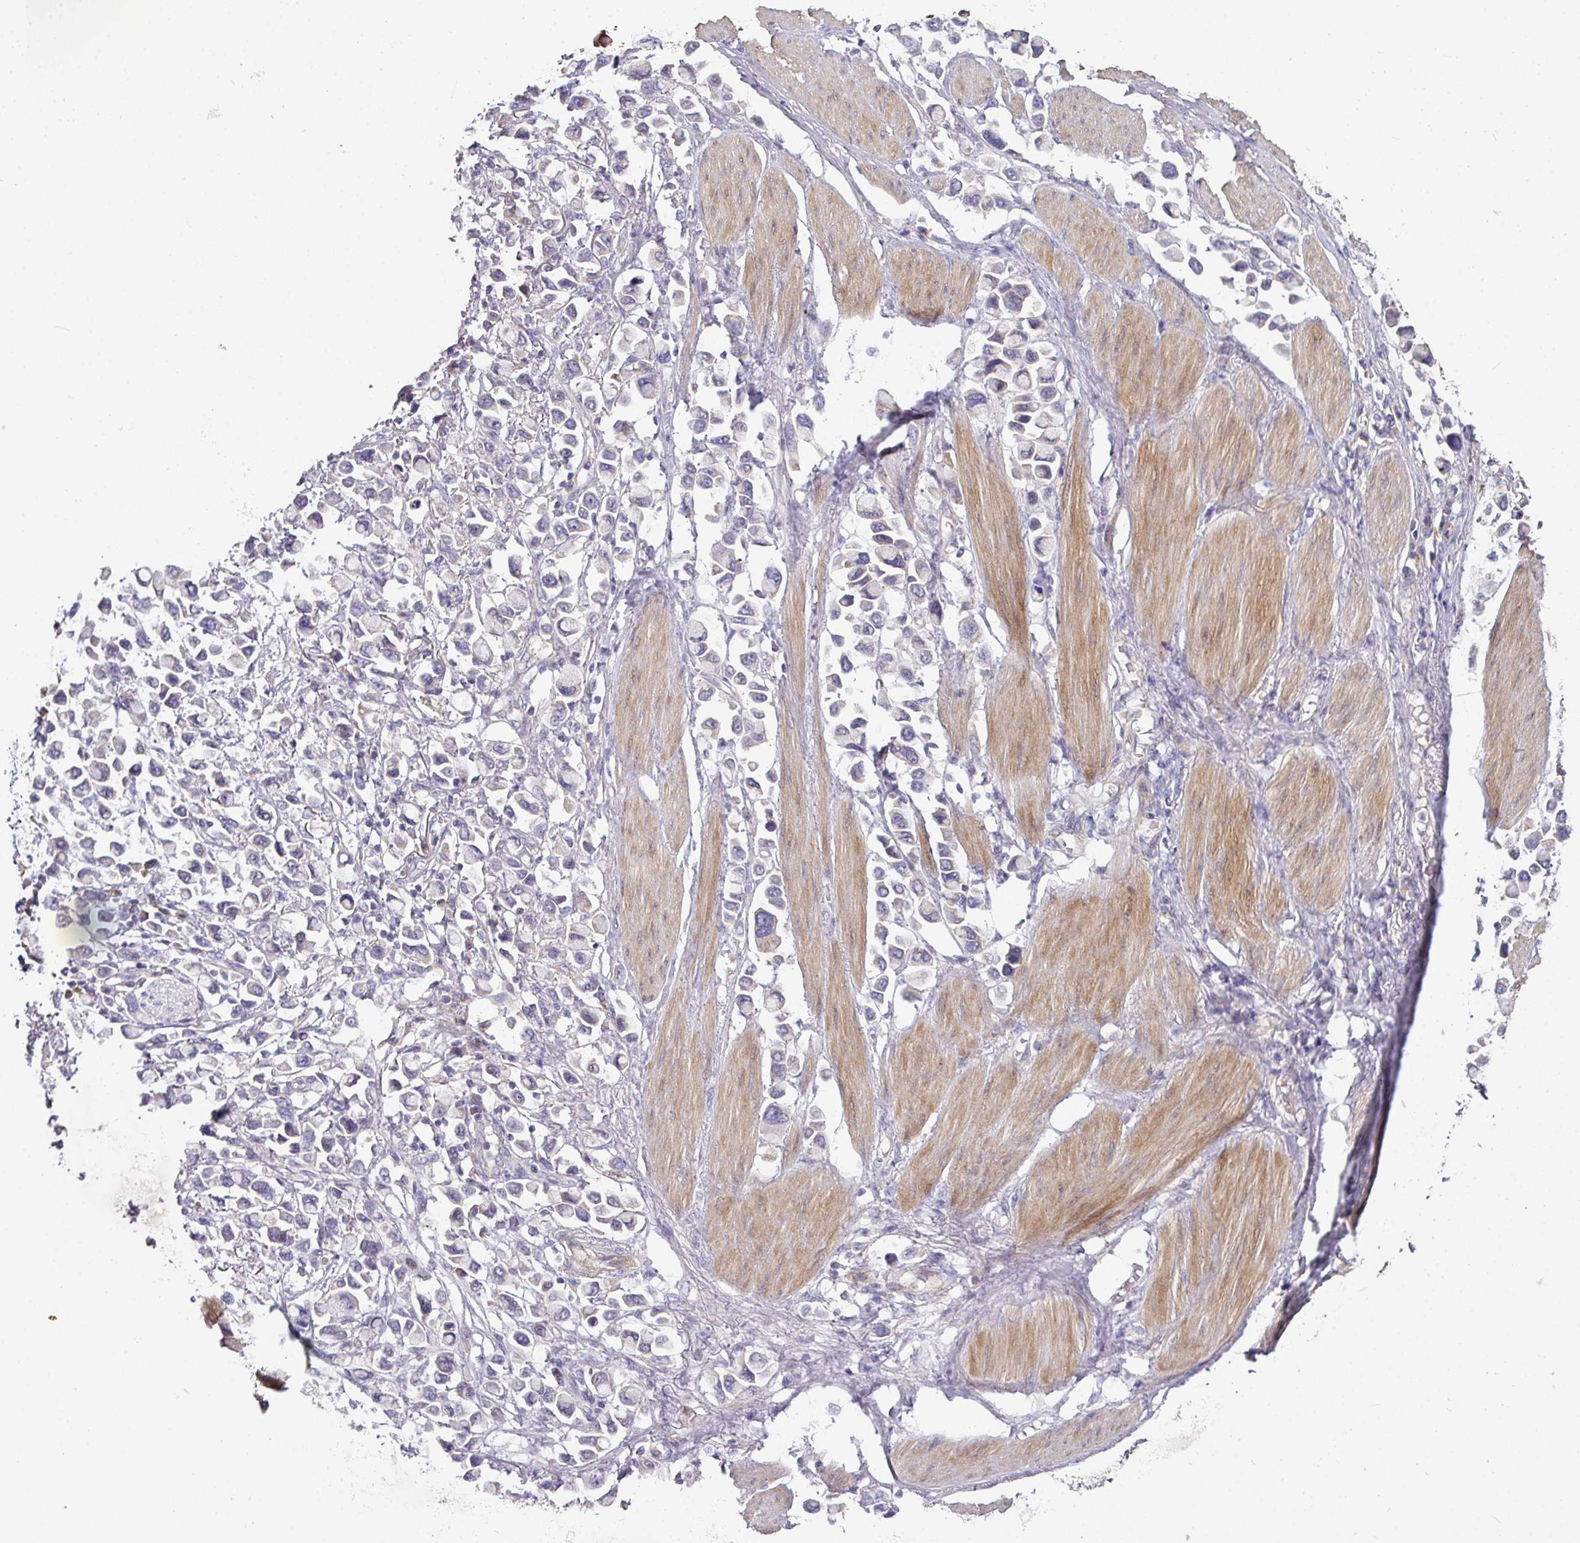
{"staining": {"intensity": "negative", "quantity": "none", "location": "none"}, "tissue": "stomach cancer", "cell_type": "Tumor cells", "image_type": "cancer", "snomed": [{"axis": "morphology", "description": "Adenocarcinoma, NOS"}, {"axis": "topography", "description": "Stomach"}], "caption": "IHC image of stomach cancer stained for a protein (brown), which demonstrates no staining in tumor cells.", "gene": "STK35", "patient": {"sex": "female", "age": 81}}